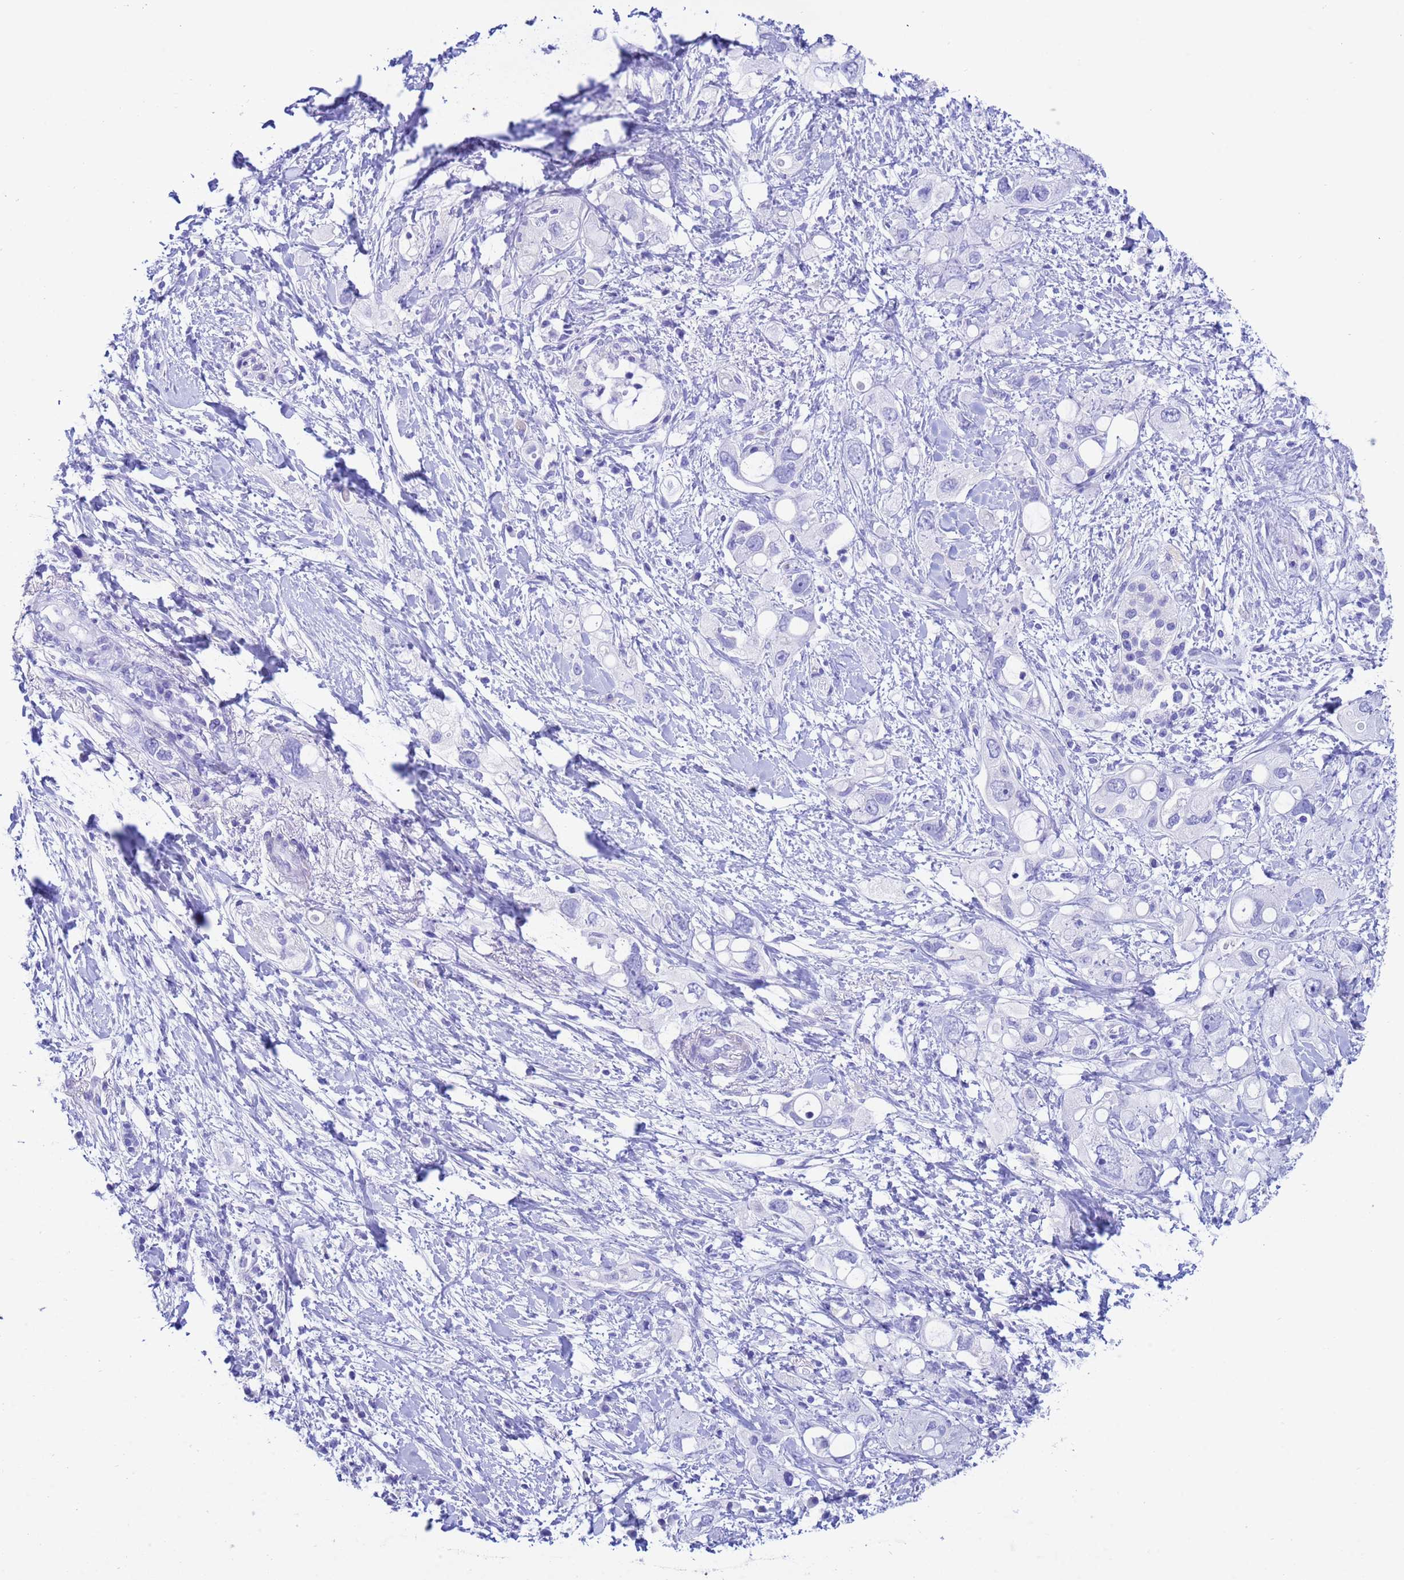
{"staining": {"intensity": "negative", "quantity": "none", "location": "none"}, "tissue": "pancreatic cancer", "cell_type": "Tumor cells", "image_type": "cancer", "snomed": [{"axis": "morphology", "description": "Adenocarcinoma, NOS"}, {"axis": "topography", "description": "Pancreas"}], "caption": "Adenocarcinoma (pancreatic) stained for a protein using immunohistochemistry (IHC) displays no positivity tumor cells.", "gene": "AKR1C2", "patient": {"sex": "female", "age": 56}}